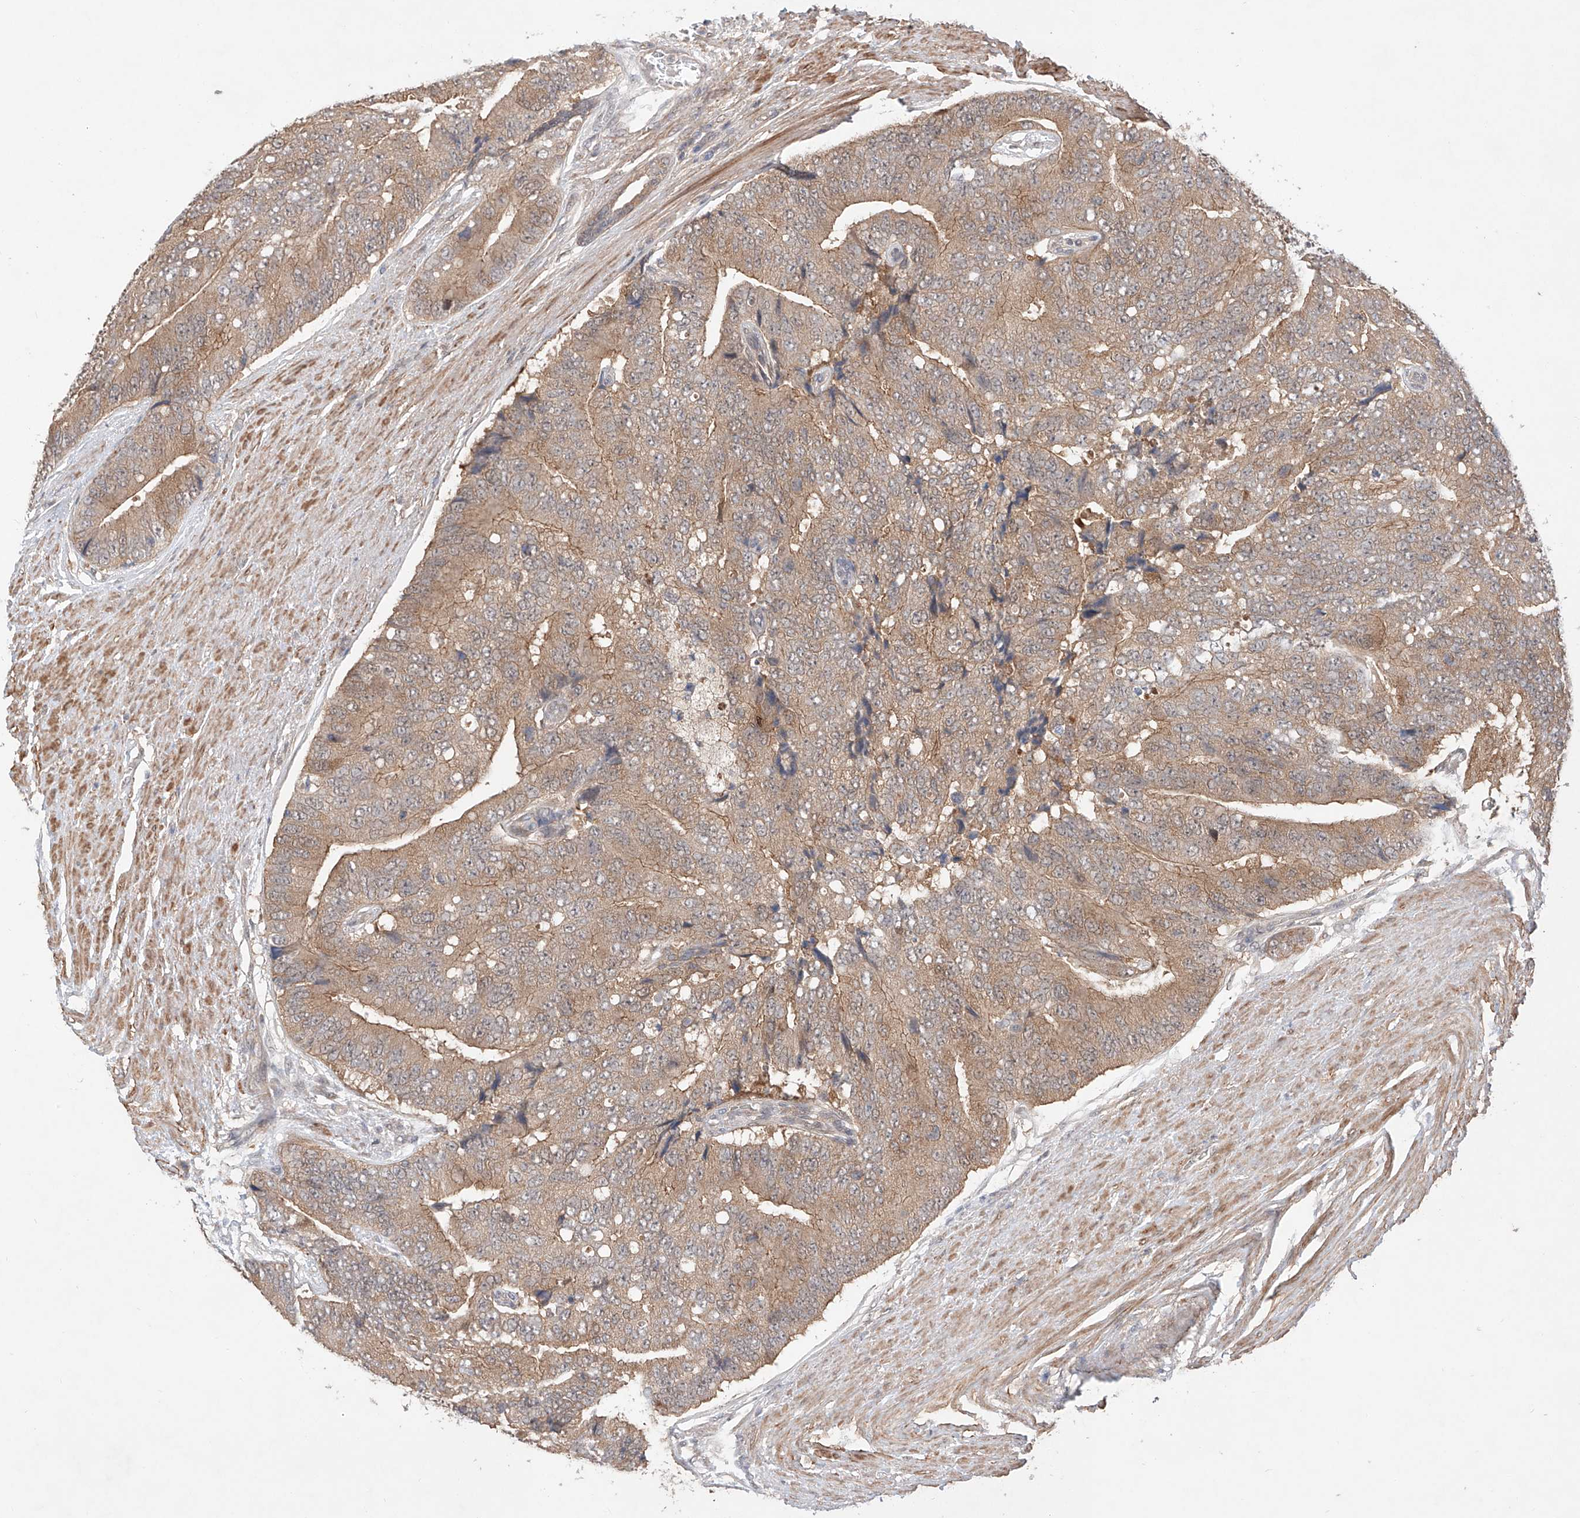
{"staining": {"intensity": "weak", "quantity": ">75%", "location": "cytoplasmic/membranous"}, "tissue": "prostate cancer", "cell_type": "Tumor cells", "image_type": "cancer", "snomed": [{"axis": "morphology", "description": "Adenocarcinoma, High grade"}, {"axis": "topography", "description": "Prostate"}], "caption": "High-power microscopy captured an IHC histopathology image of prostate cancer (adenocarcinoma (high-grade)), revealing weak cytoplasmic/membranous expression in about >75% of tumor cells.", "gene": "TSR2", "patient": {"sex": "male", "age": 70}}